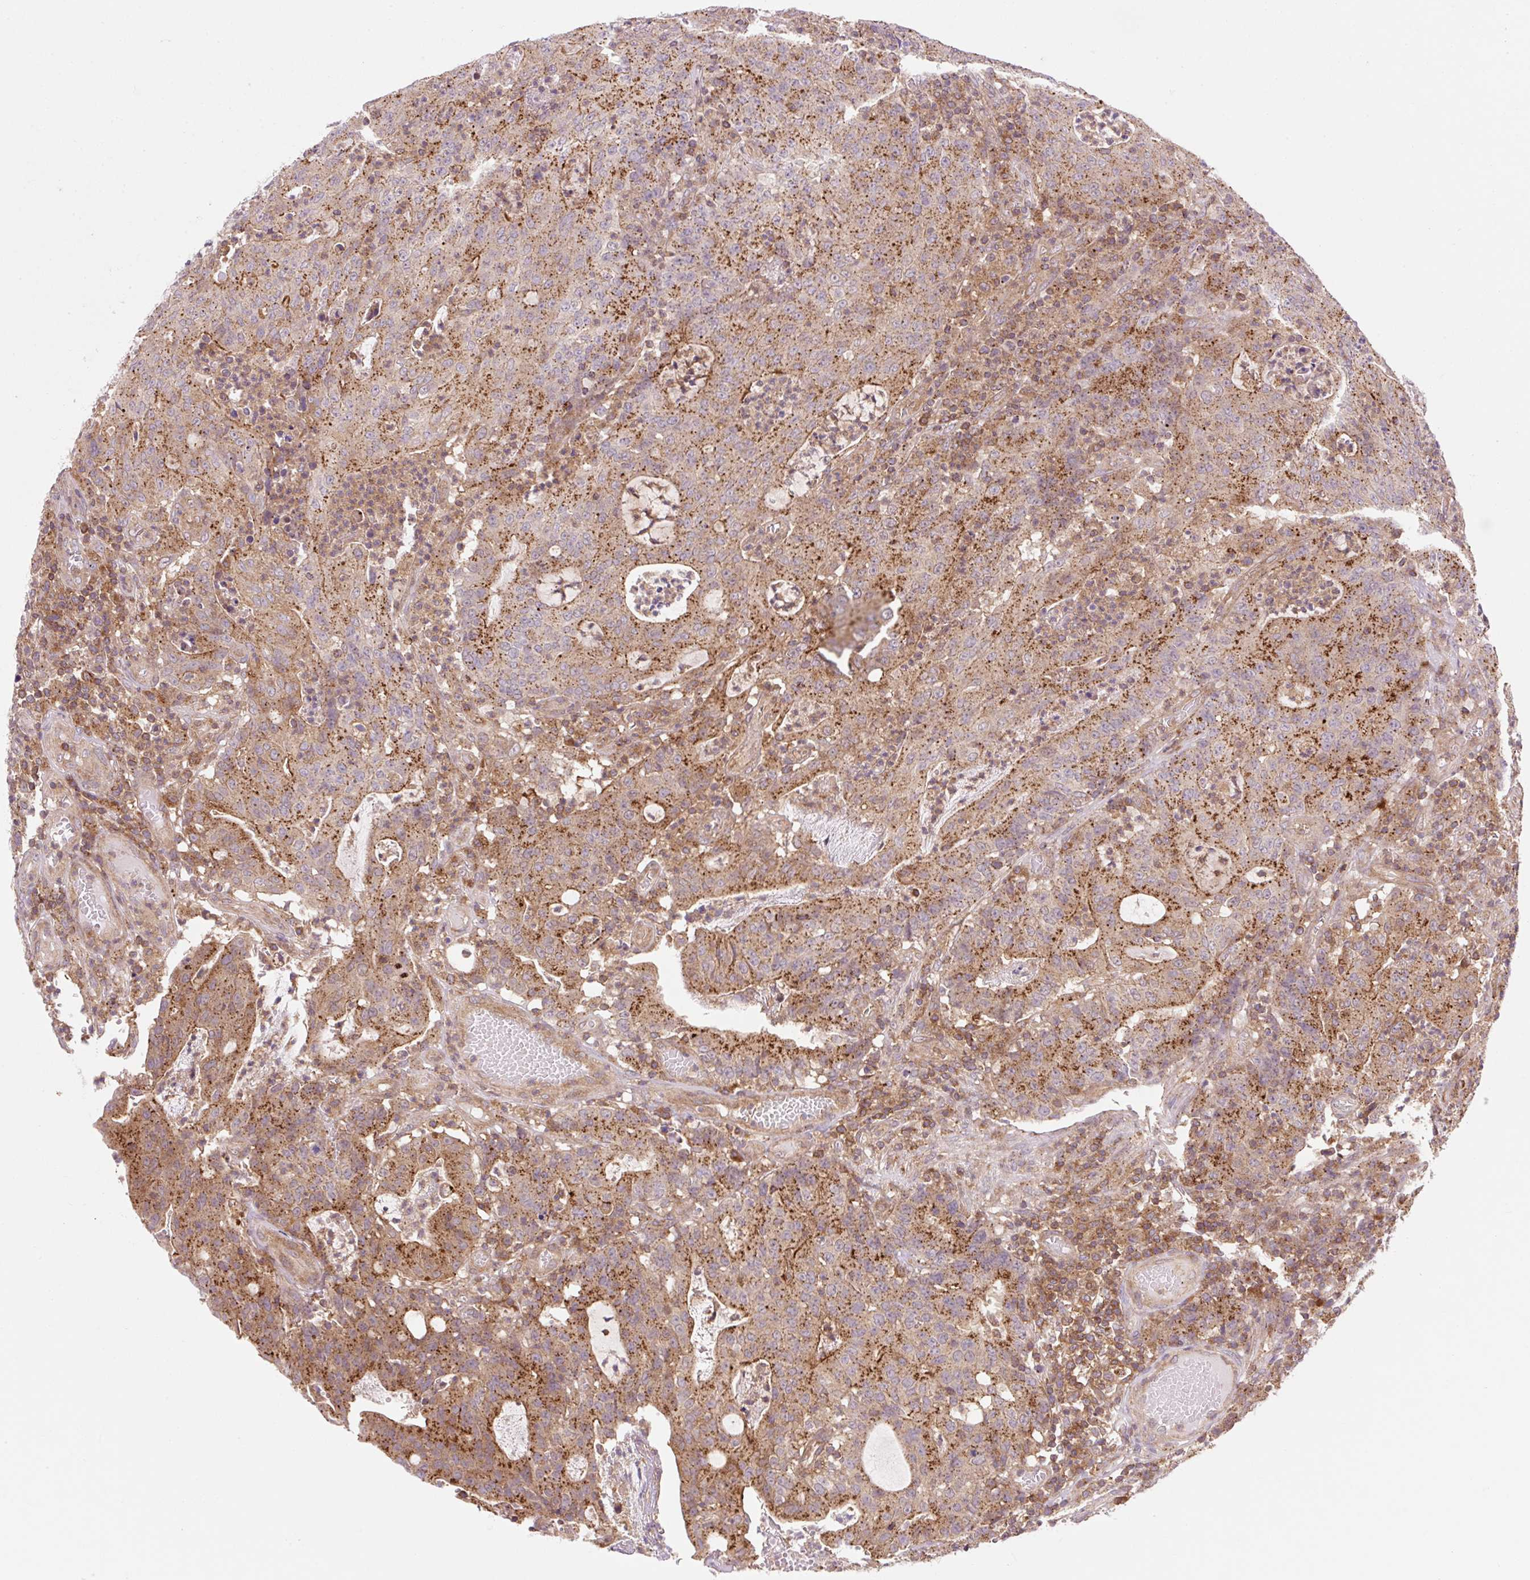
{"staining": {"intensity": "moderate", "quantity": ">75%", "location": "cytoplasmic/membranous"}, "tissue": "colorectal cancer", "cell_type": "Tumor cells", "image_type": "cancer", "snomed": [{"axis": "morphology", "description": "Adenocarcinoma, NOS"}, {"axis": "topography", "description": "Colon"}], "caption": "Approximately >75% of tumor cells in colorectal cancer (adenocarcinoma) exhibit moderate cytoplasmic/membranous protein staining as visualized by brown immunohistochemical staining.", "gene": "VPS4A", "patient": {"sex": "male", "age": 83}}